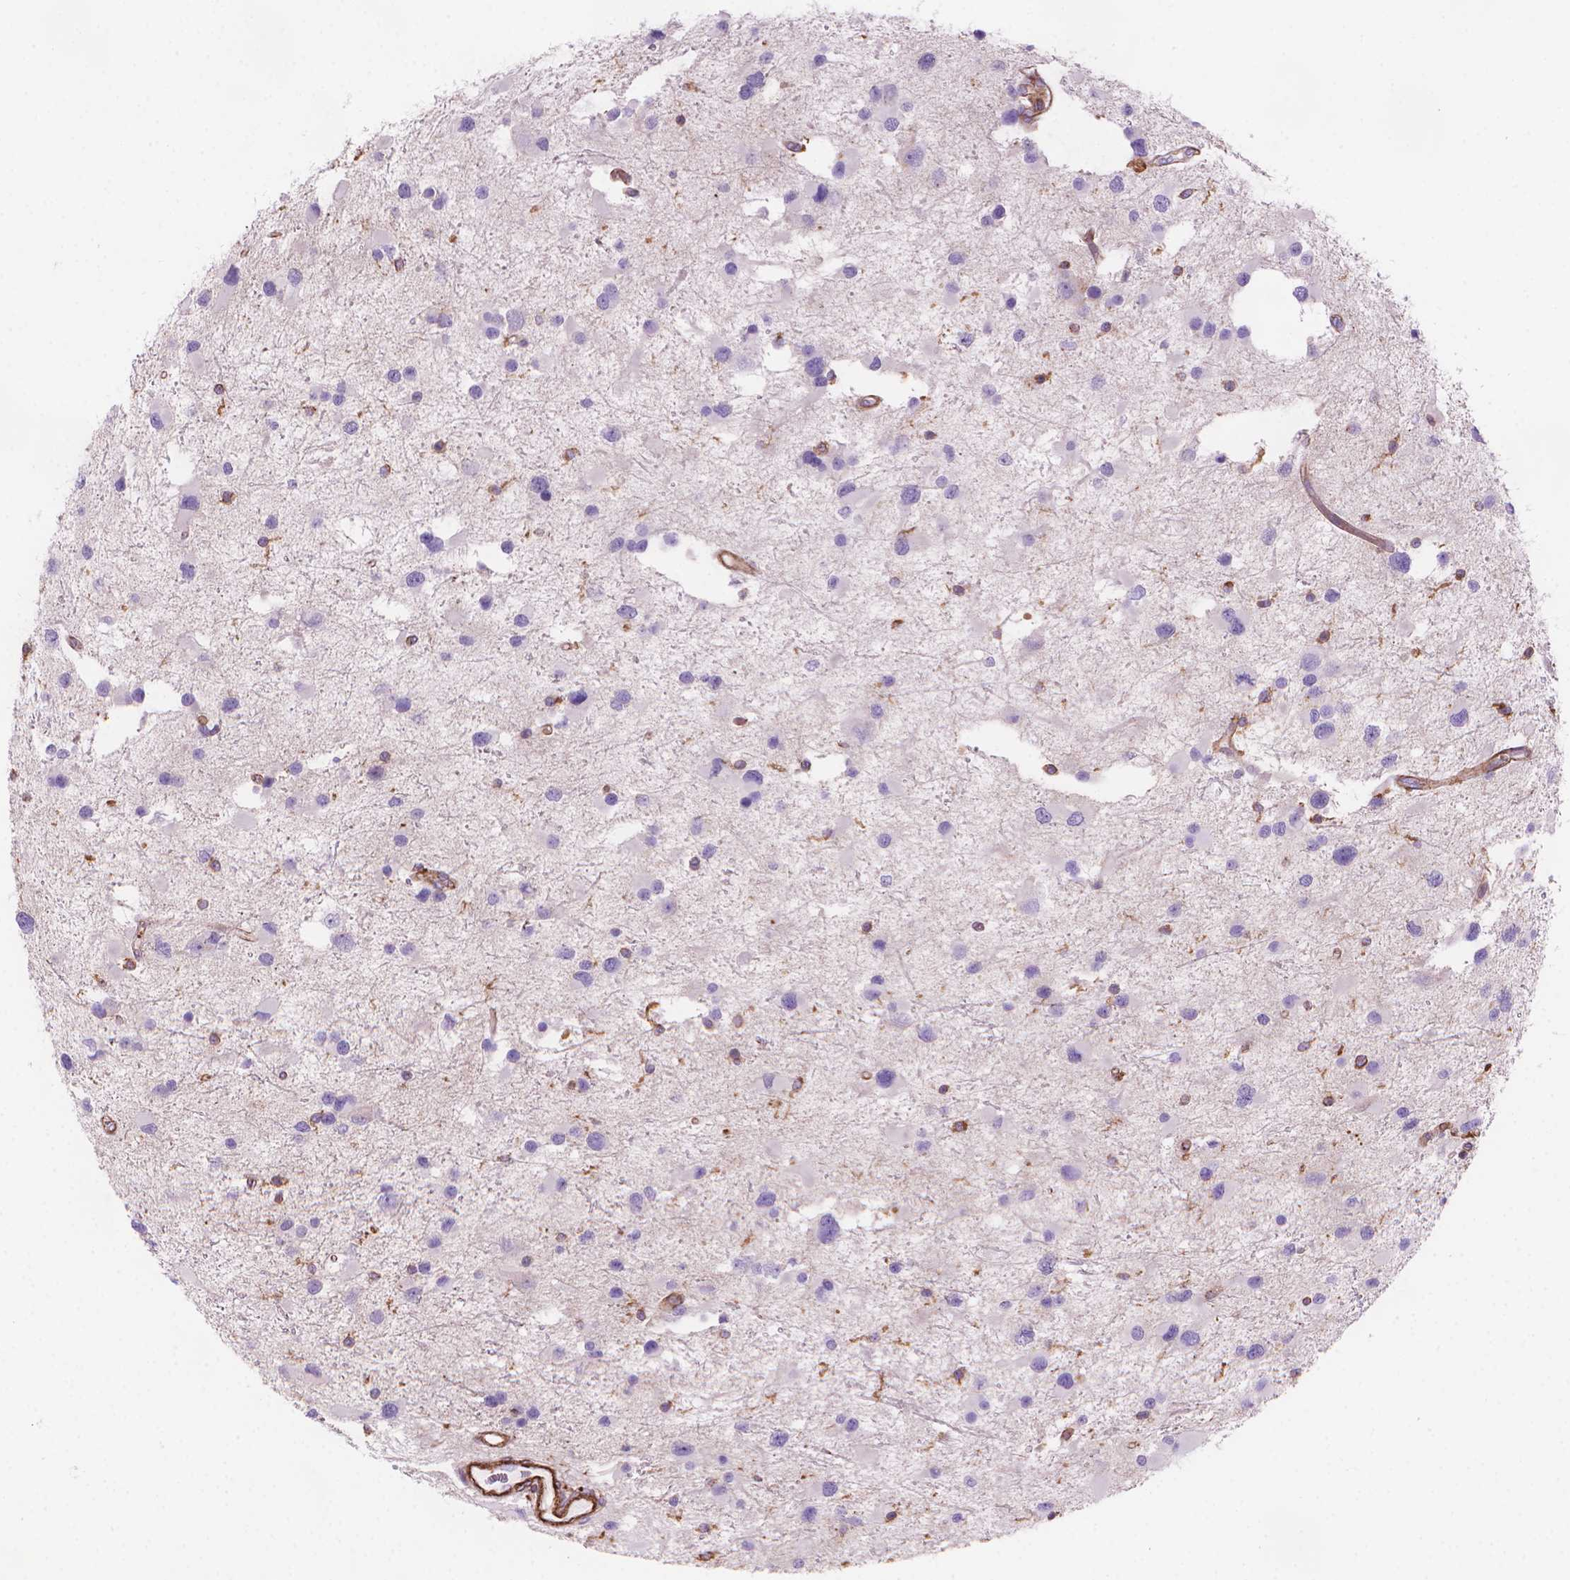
{"staining": {"intensity": "negative", "quantity": "none", "location": "none"}, "tissue": "glioma", "cell_type": "Tumor cells", "image_type": "cancer", "snomed": [{"axis": "morphology", "description": "Glioma, malignant, Low grade"}, {"axis": "topography", "description": "Brain"}], "caption": "Micrograph shows no protein expression in tumor cells of malignant glioma (low-grade) tissue.", "gene": "PATJ", "patient": {"sex": "female", "age": 32}}